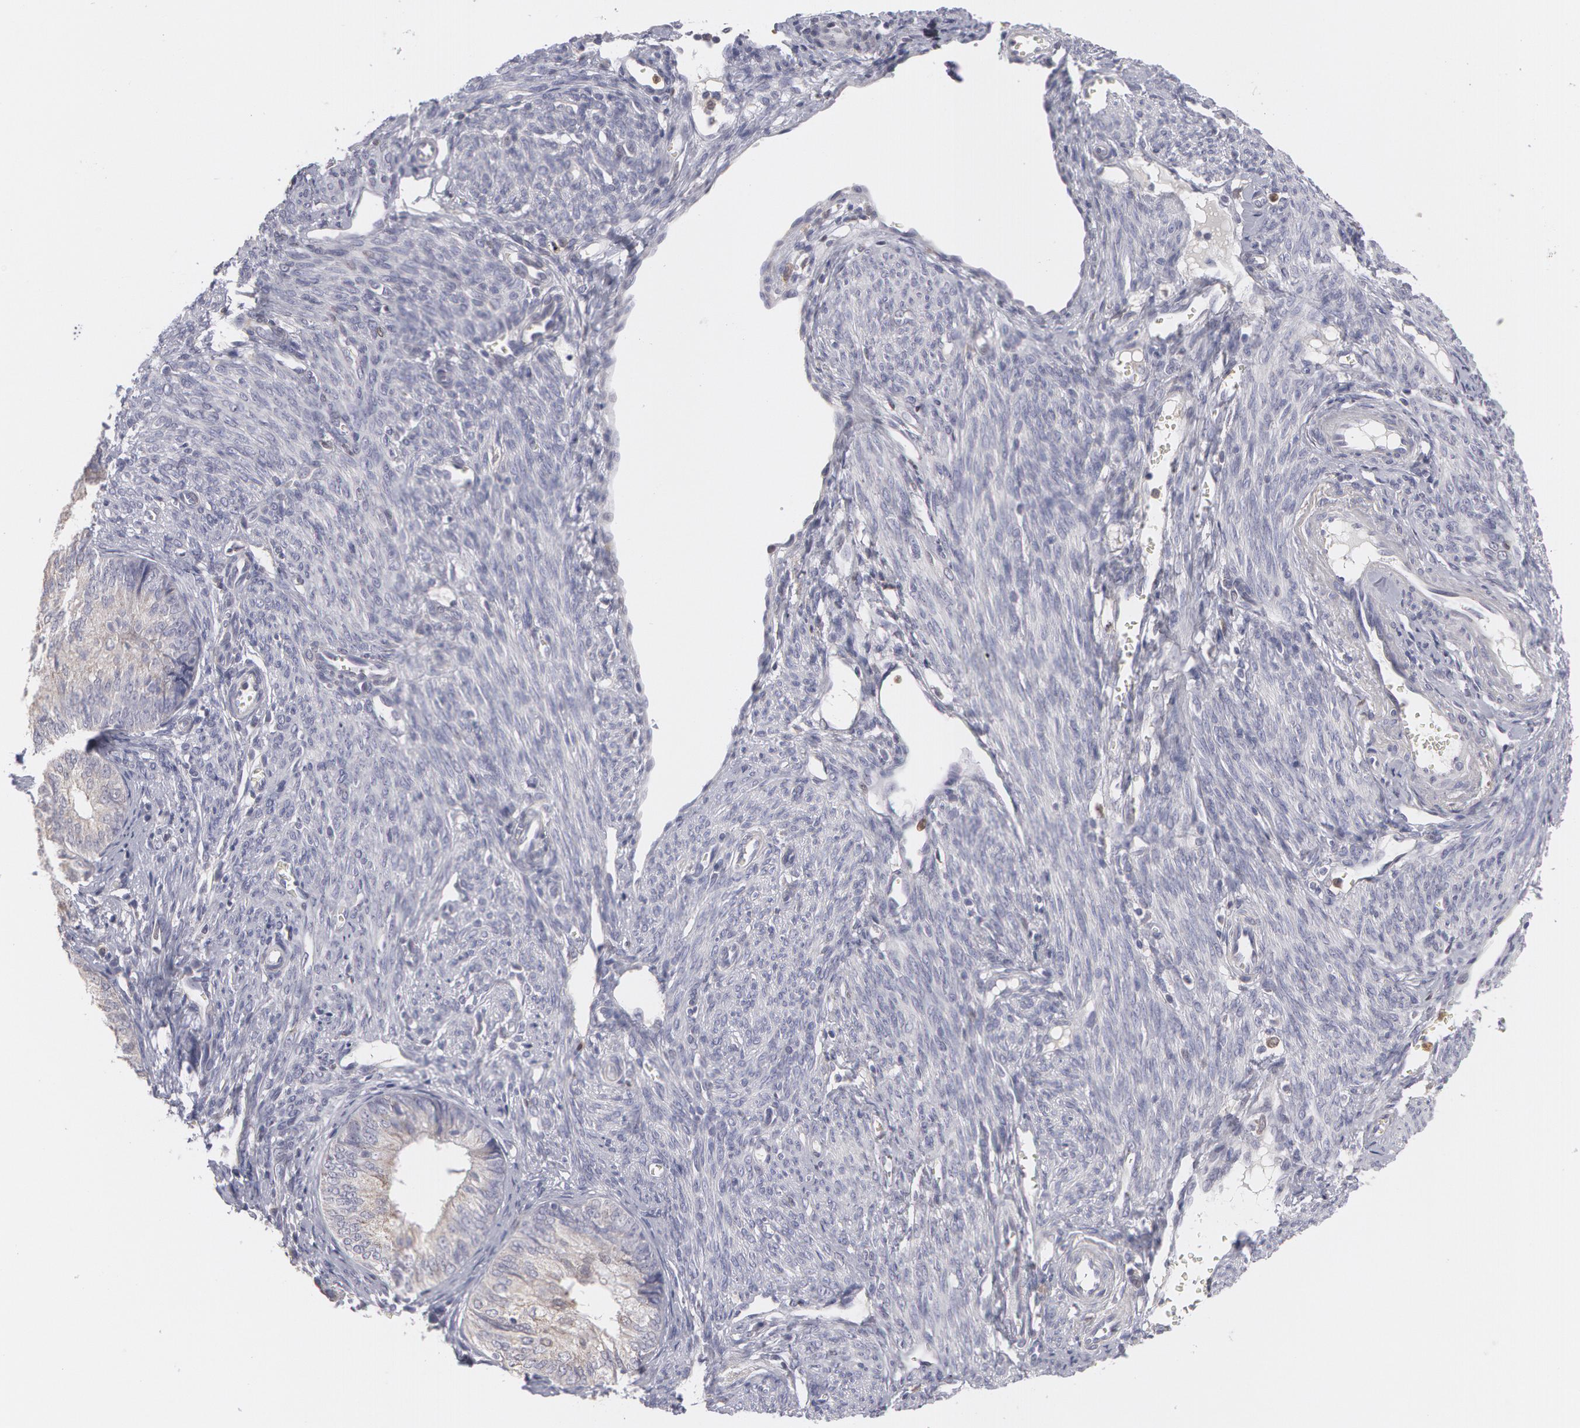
{"staining": {"intensity": "weak", "quantity": ">75%", "location": "cytoplasmic/membranous"}, "tissue": "endometrial cancer", "cell_type": "Tumor cells", "image_type": "cancer", "snomed": [{"axis": "morphology", "description": "Adenocarcinoma, NOS"}, {"axis": "topography", "description": "Endometrium"}], "caption": "Endometrial cancer stained with IHC shows weak cytoplasmic/membranous staining in approximately >75% of tumor cells.", "gene": "CAT", "patient": {"sex": "female", "age": 66}}